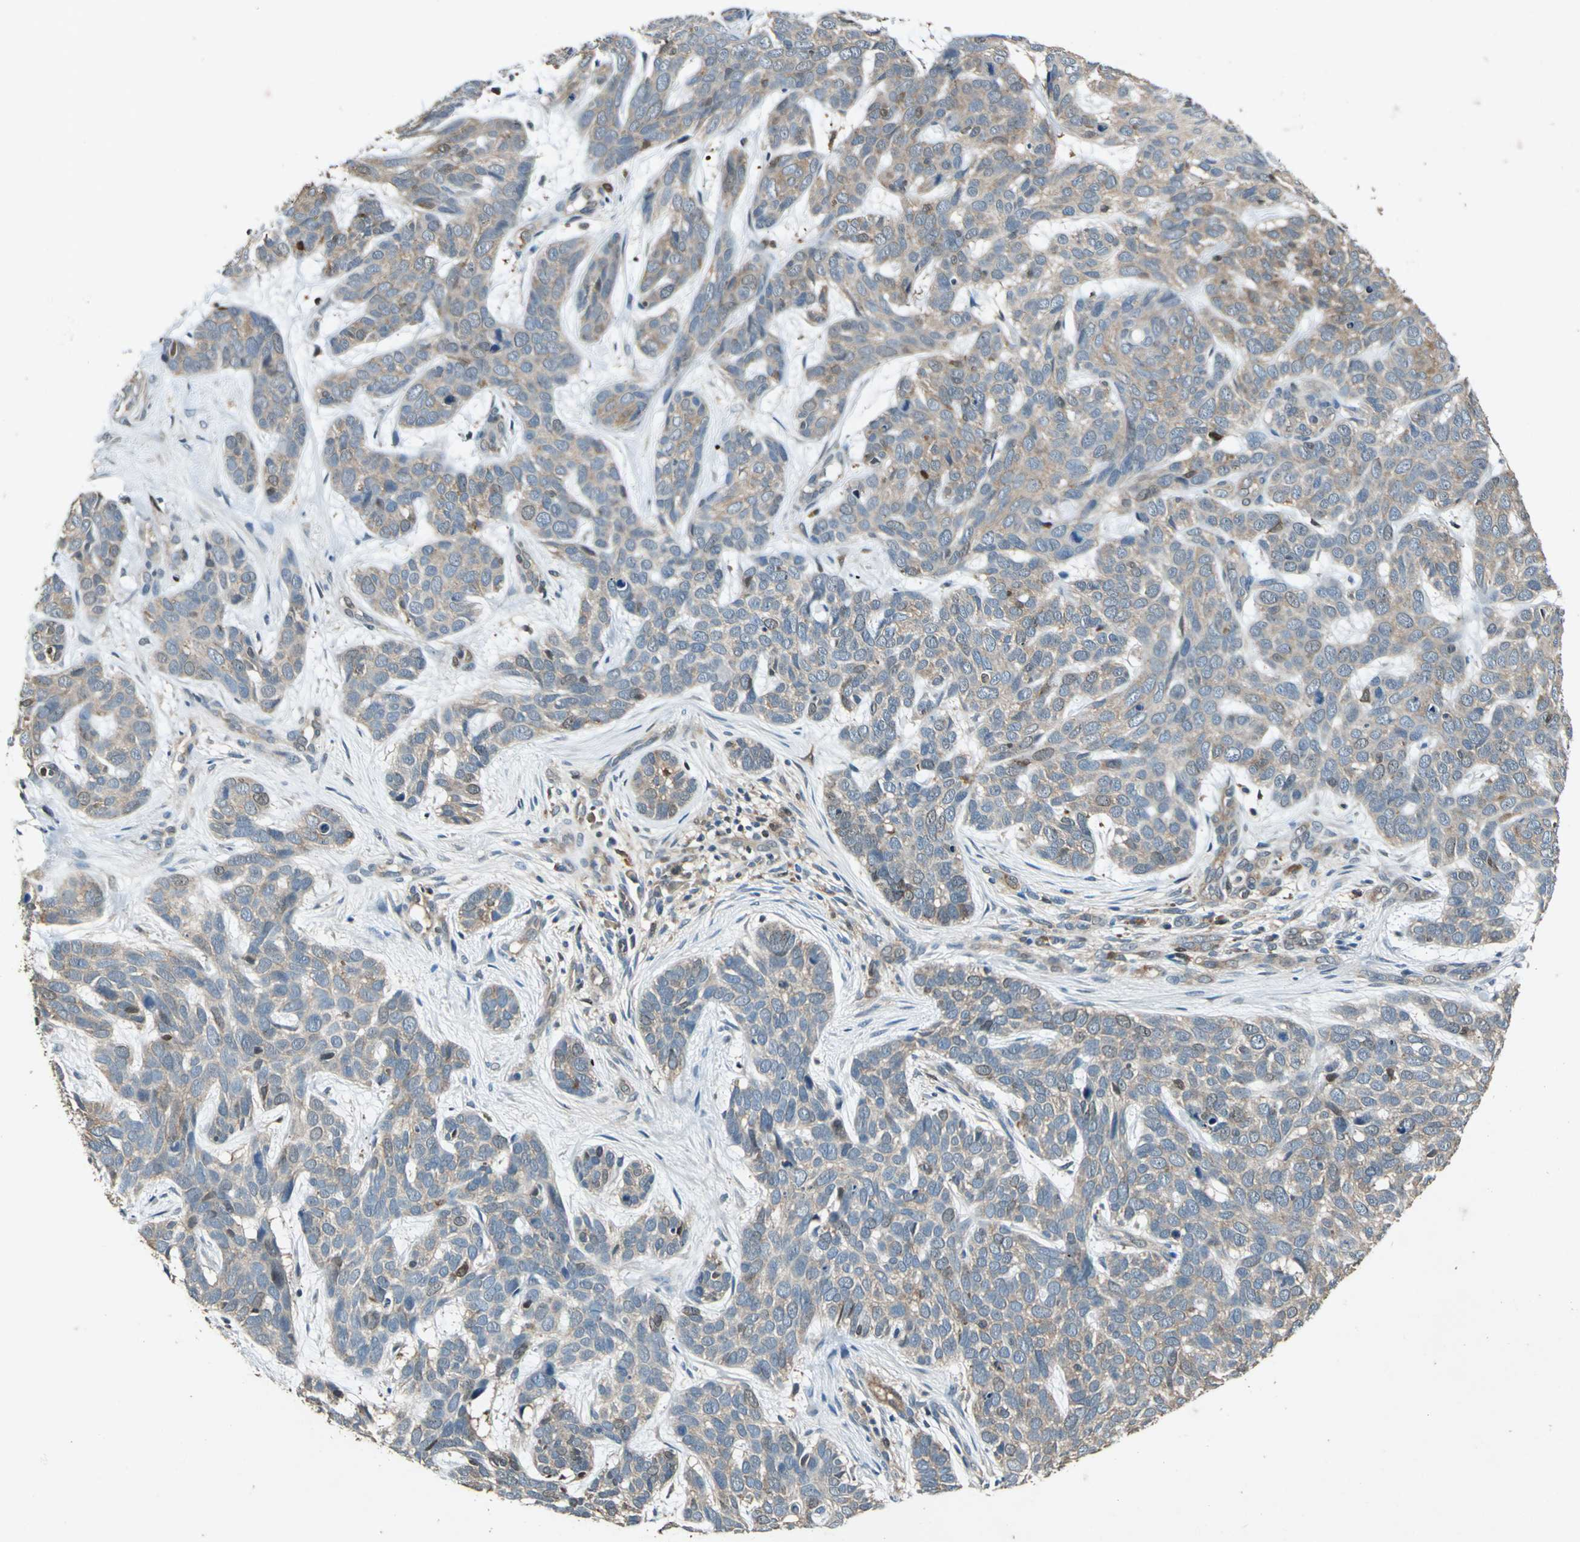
{"staining": {"intensity": "weak", "quantity": ">75%", "location": "cytoplasmic/membranous"}, "tissue": "skin cancer", "cell_type": "Tumor cells", "image_type": "cancer", "snomed": [{"axis": "morphology", "description": "Basal cell carcinoma"}, {"axis": "topography", "description": "Skin"}], "caption": "Immunohistochemistry staining of basal cell carcinoma (skin), which shows low levels of weak cytoplasmic/membranous staining in approximately >75% of tumor cells indicating weak cytoplasmic/membranous protein staining. The staining was performed using DAB (brown) for protein detection and nuclei were counterstained in hematoxylin (blue).", "gene": "RRM2B", "patient": {"sex": "male", "age": 87}}